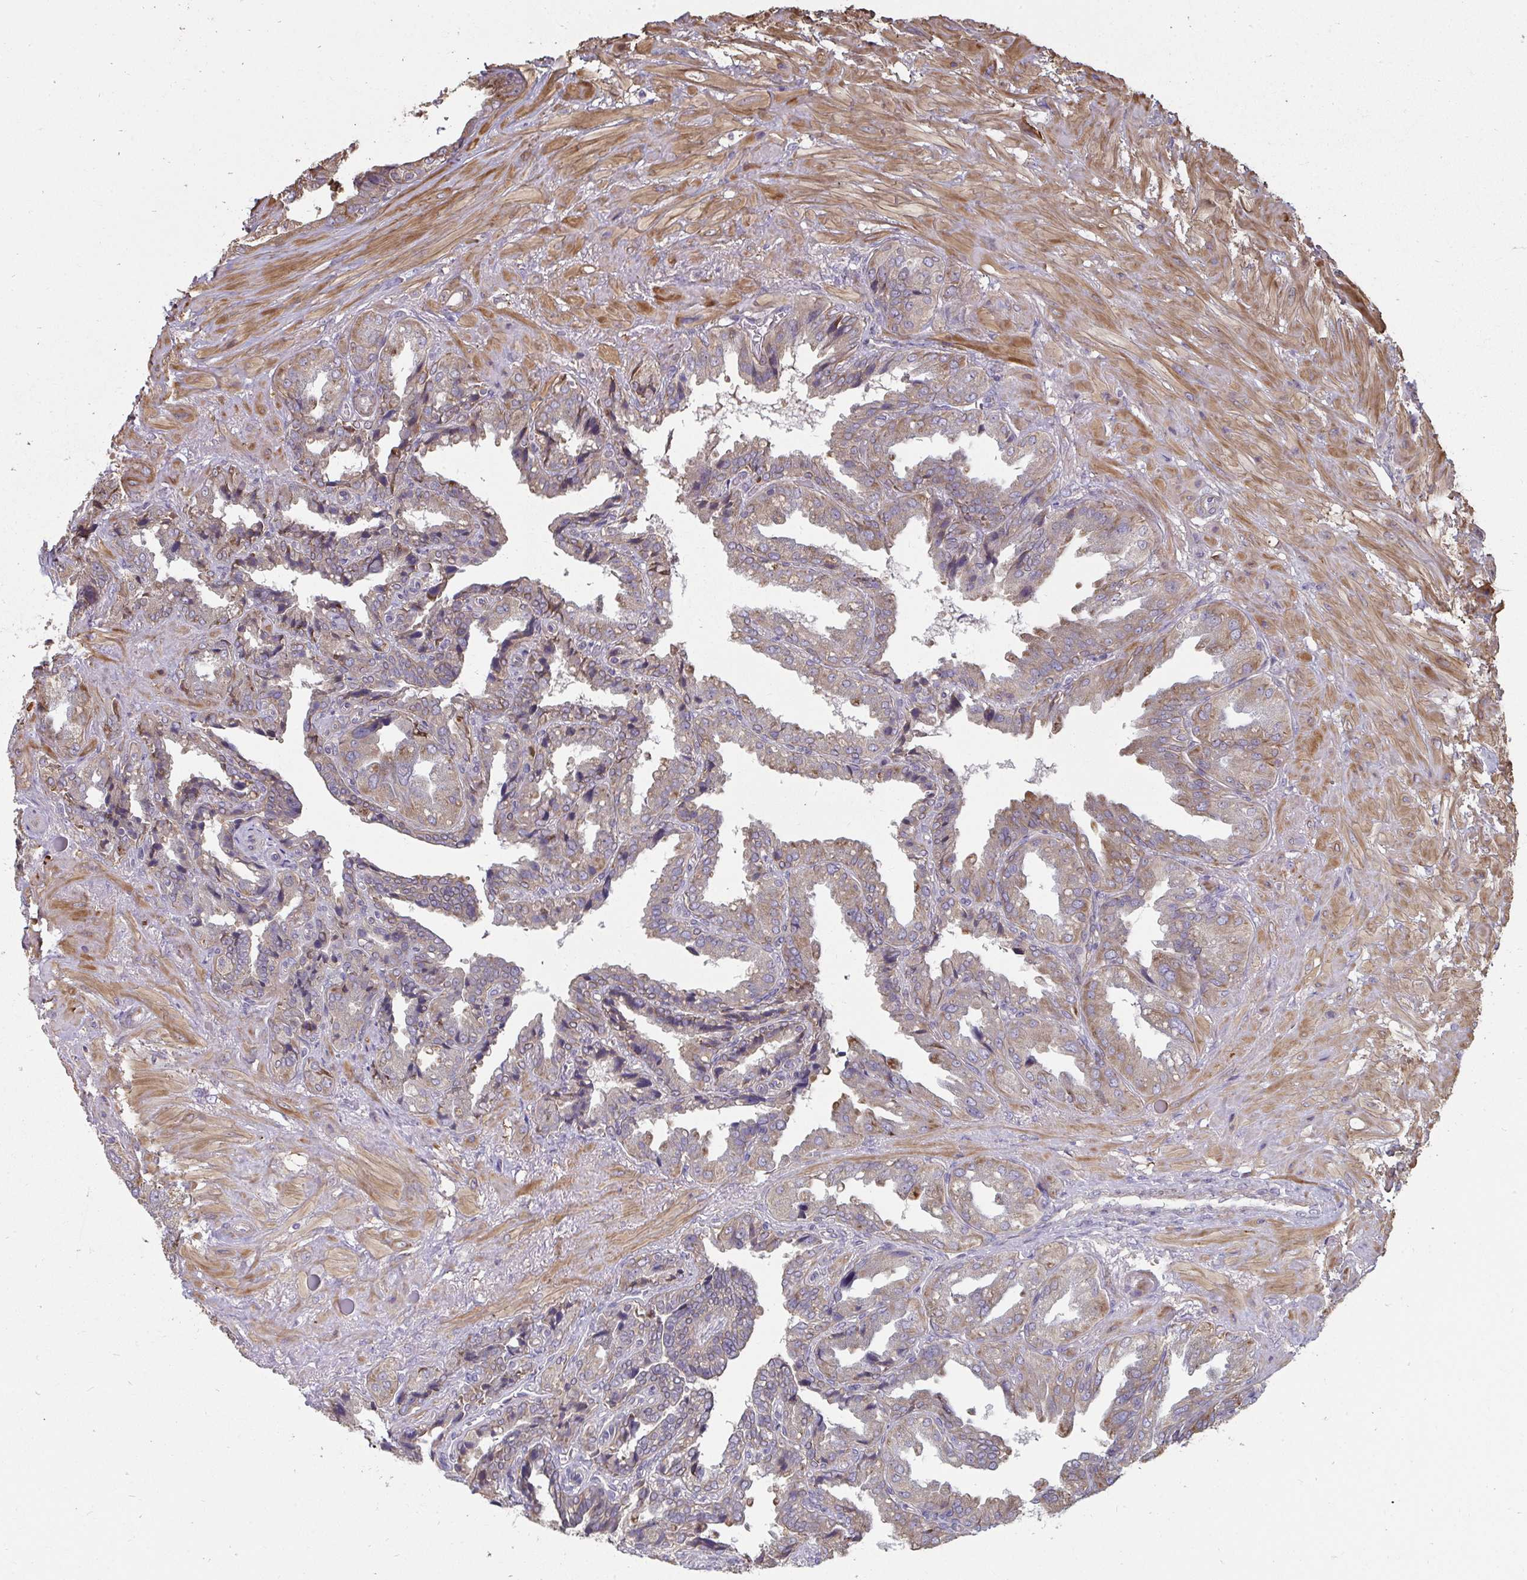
{"staining": {"intensity": "moderate", "quantity": "25%-75%", "location": "cytoplasmic/membranous"}, "tissue": "seminal vesicle", "cell_type": "Glandular cells", "image_type": "normal", "snomed": [{"axis": "morphology", "description": "Normal tissue, NOS"}, {"axis": "topography", "description": "Seminal veicle"}], "caption": "This is an image of immunohistochemistry staining of normal seminal vesicle, which shows moderate positivity in the cytoplasmic/membranous of glandular cells.", "gene": "ZFYVE28", "patient": {"sex": "male", "age": 55}}